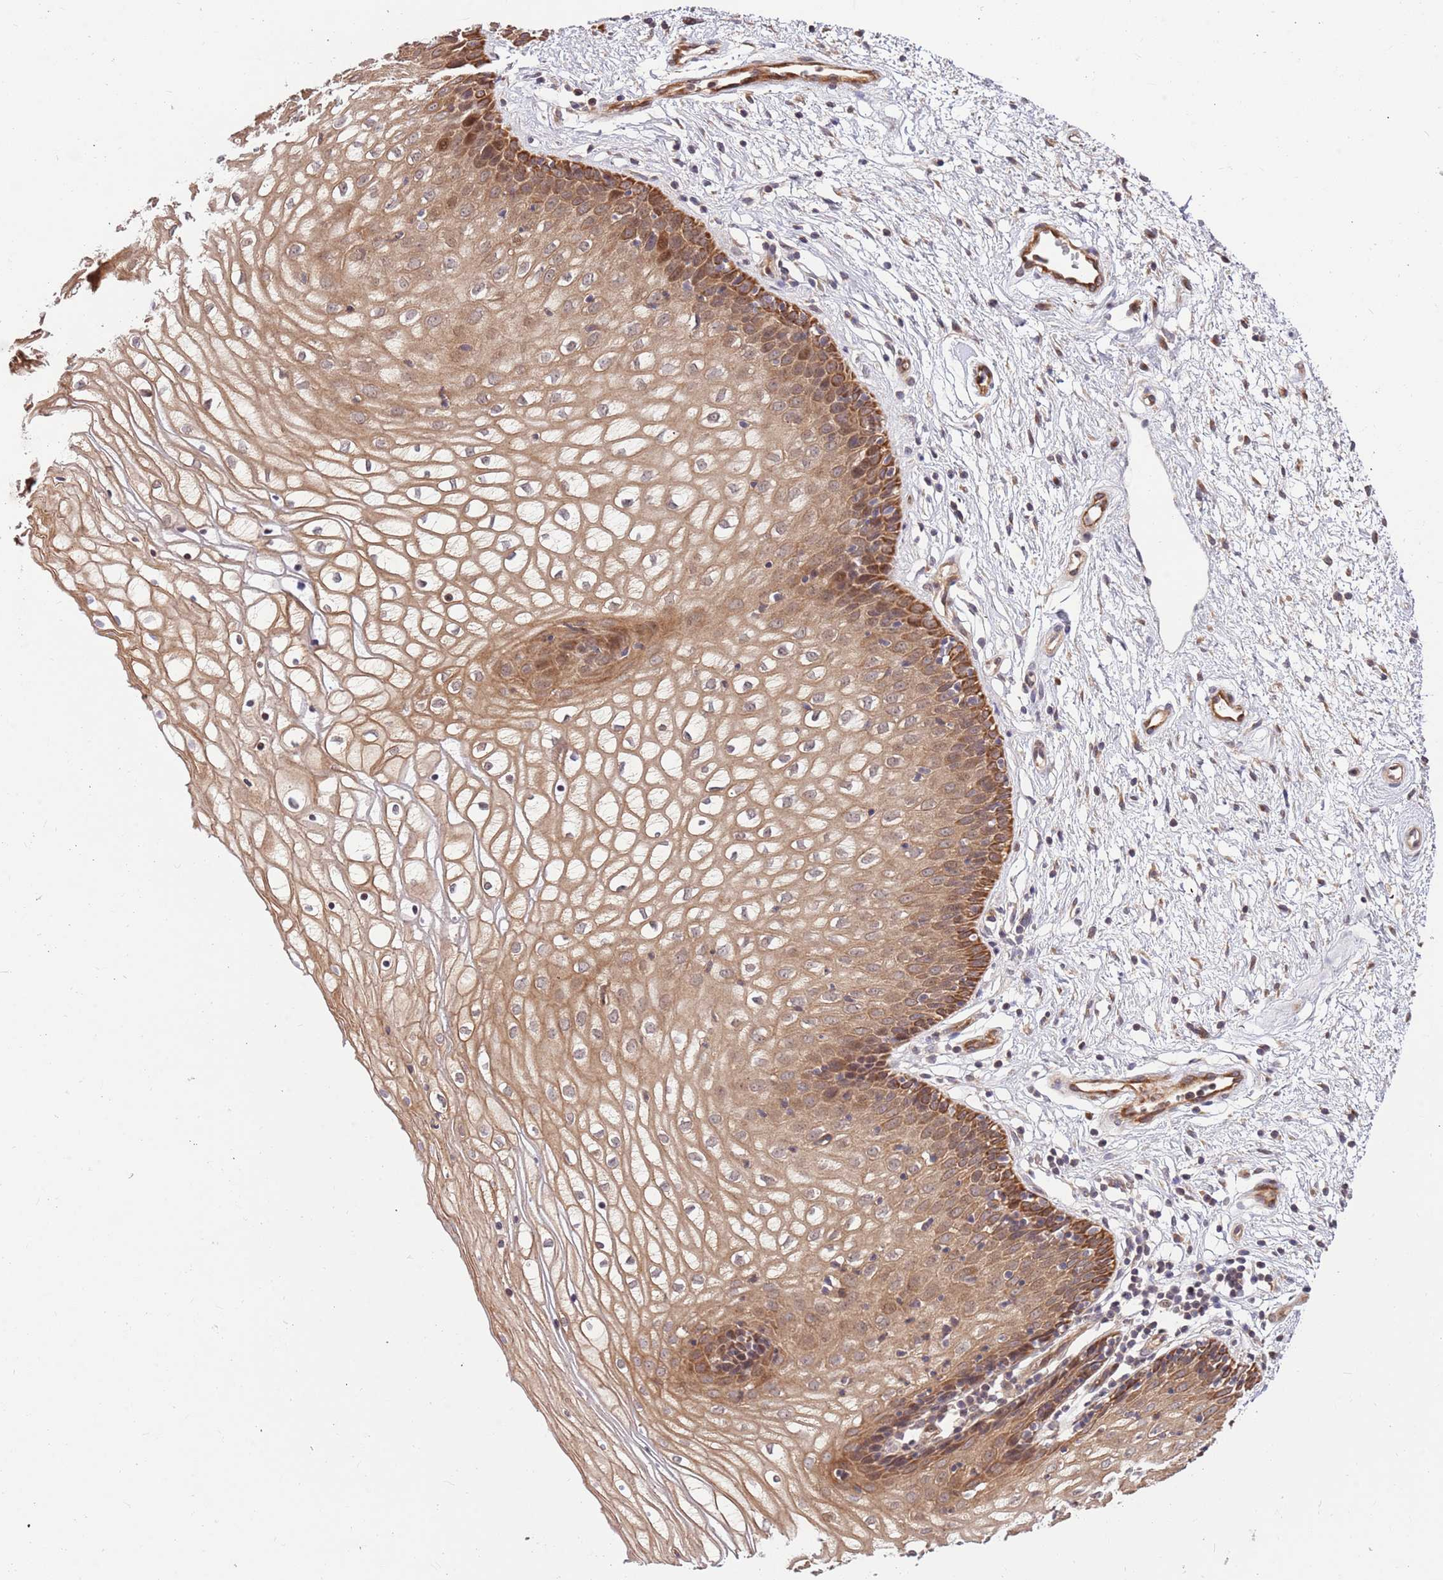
{"staining": {"intensity": "moderate", "quantity": ">75%", "location": "cytoplasmic/membranous"}, "tissue": "vagina", "cell_type": "Squamous epithelial cells", "image_type": "normal", "snomed": [{"axis": "morphology", "description": "Normal tissue, NOS"}, {"axis": "topography", "description": "Vagina"}], "caption": "Immunohistochemical staining of benign vagina shows medium levels of moderate cytoplasmic/membranous staining in approximately >75% of squamous epithelial cells. The staining was performed using DAB, with brown indicating positive protein expression. Nuclei are stained blue with hematoxylin.", "gene": "HAUS3", "patient": {"sex": "female", "age": 34}}